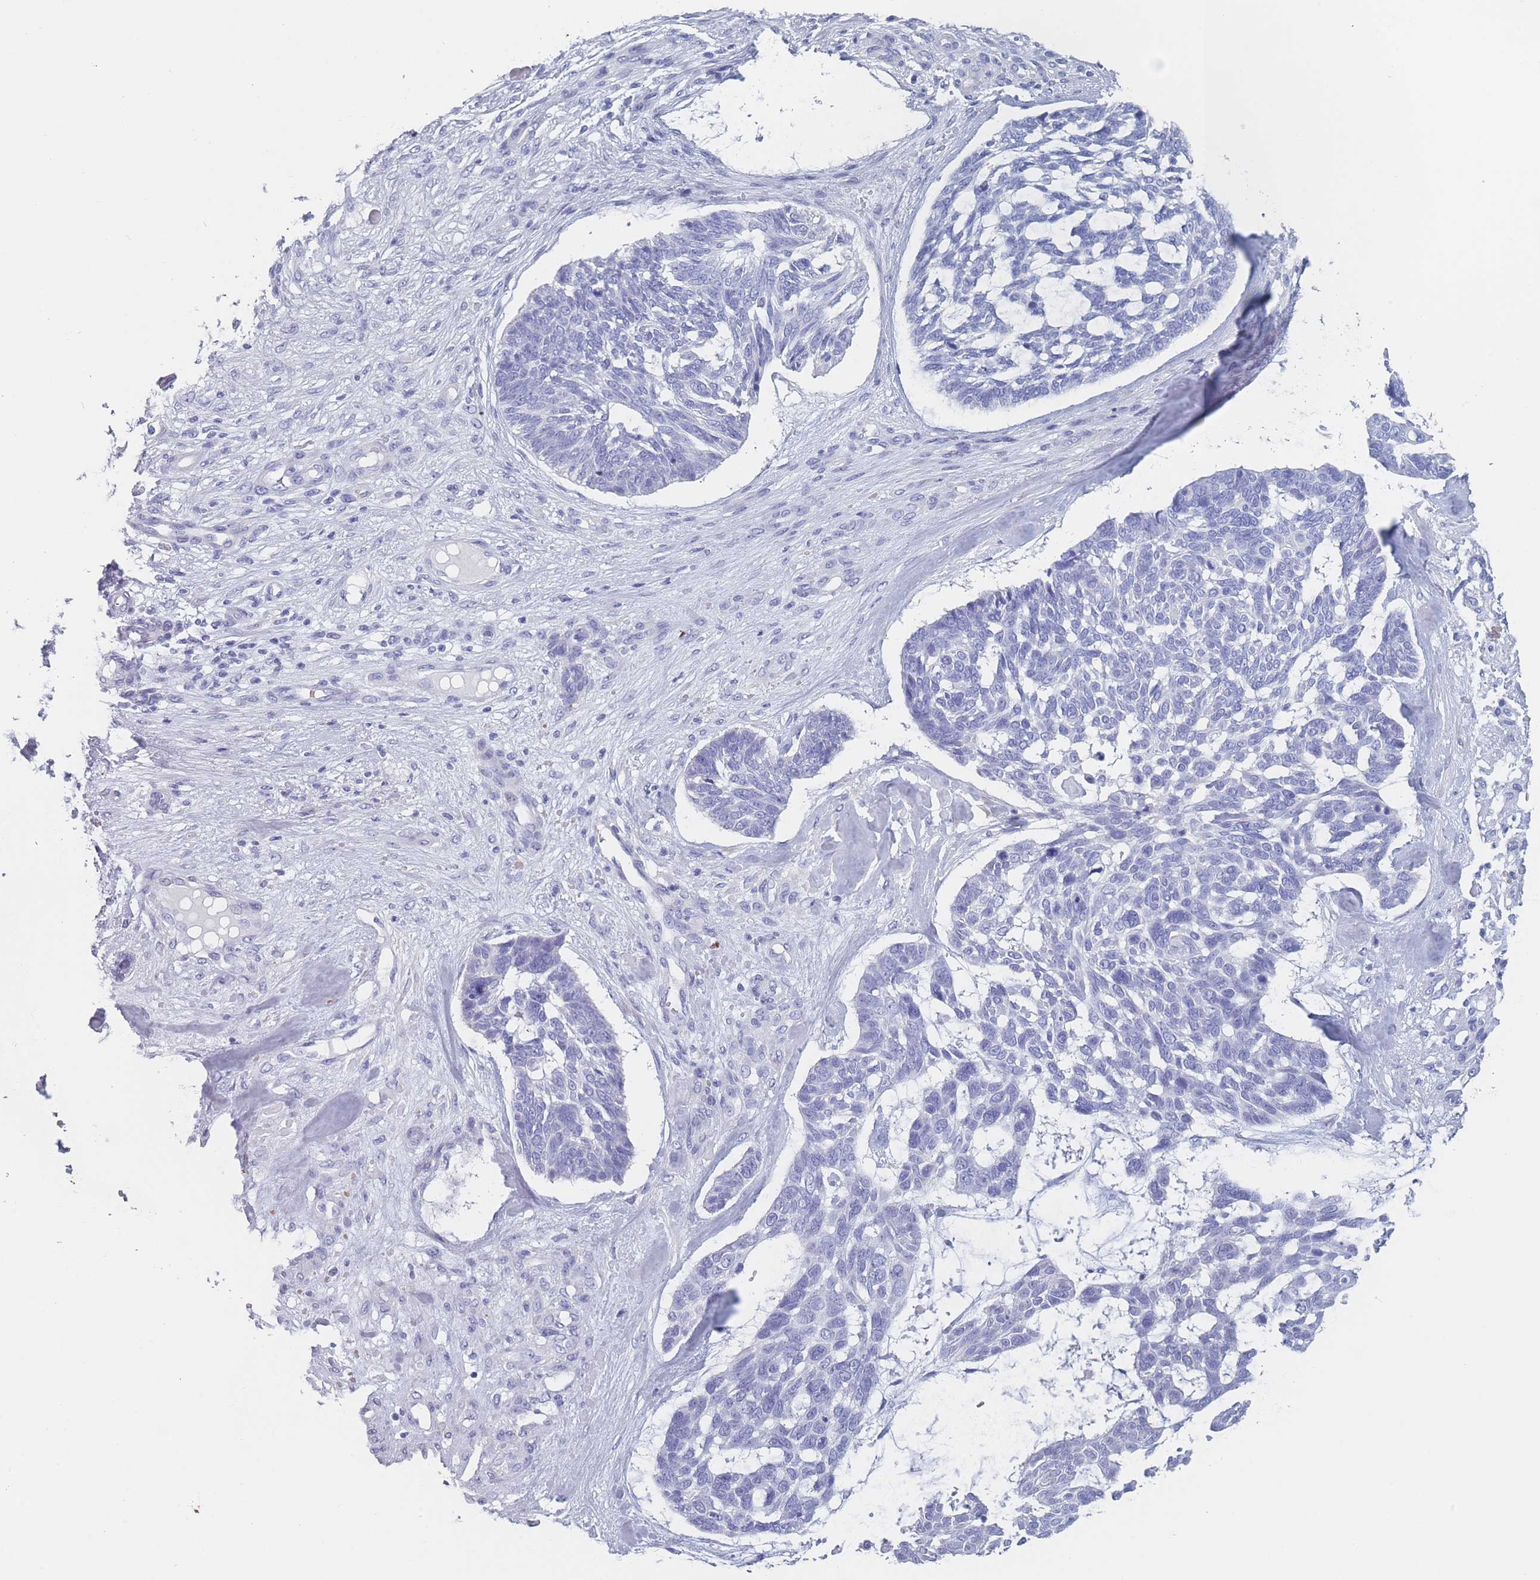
{"staining": {"intensity": "negative", "quantity": "none", "location": "none"}, "tissue": "skin cancer", "cell_type": "Tumor cells", "image_type": "cancer", "snomed": [{"axis": "morphology", "description": "Basal cell carcinoma"}, {"axis": "topography", "description": "Skin"}], "caption": "Immunohistochemistry of human basal cell carcinoma (skin) displays no positivity in tumor cells. Nuclei are stained in blue.", "gene": "OR5D16", "patient": {"sex": "male", "age": 88}}